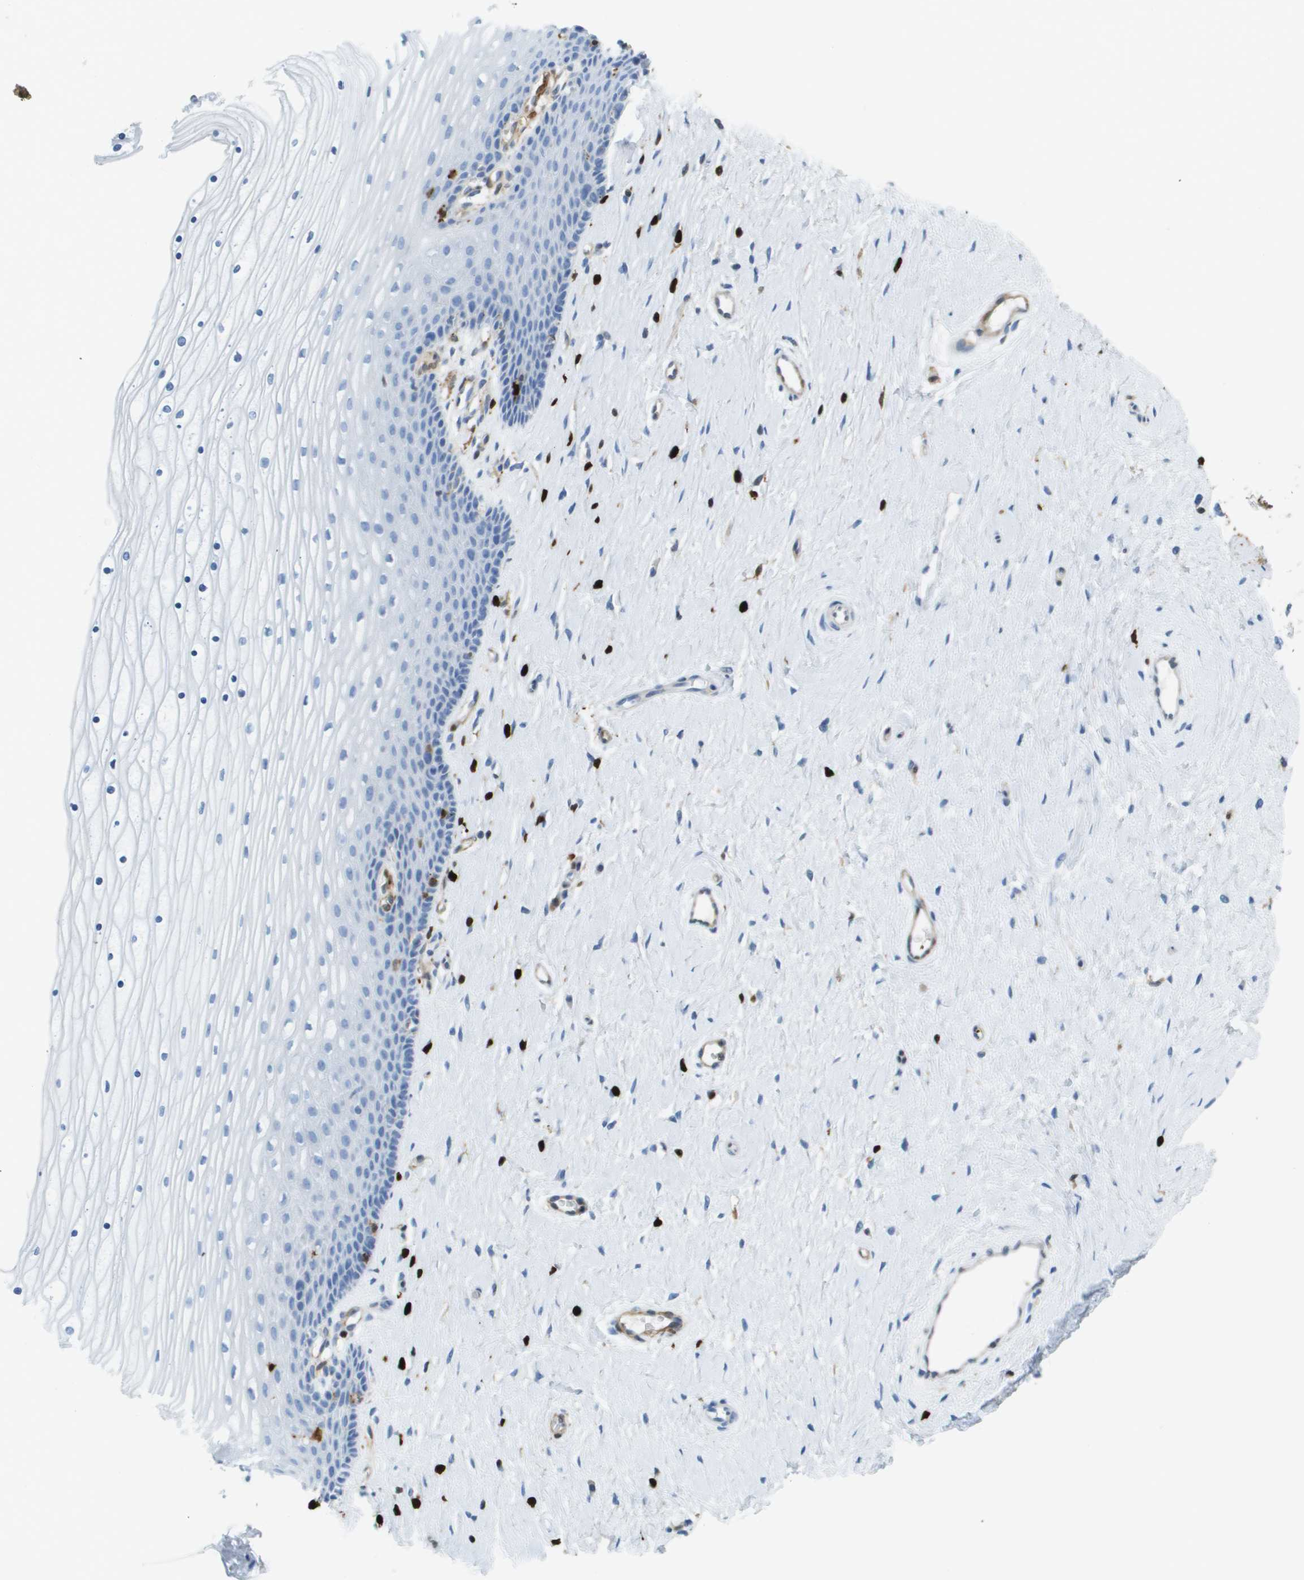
{"staining": {"intensity": "negative", "quantity": "none", "location": "none"}, "tissue": "cervix", "cell_type": "Squamous epithelial cells", "image_type": "normal", "snomed": [{"axis": "morphology", "description": "Normal tissue, NOS"}, {"axis": "topography", "description": "Cervix"}], "caption": "An immunohistochemistry (IHC) photomicrograph of benign cervix is shown. There is no staining in squamous epithelial cells of cervix. (DAB (3,3'-diaminobenzidine) immunohistochemistry, high magnification).", "gene": "DOCK5", "patient": {"sex": "female", "age": 39}}